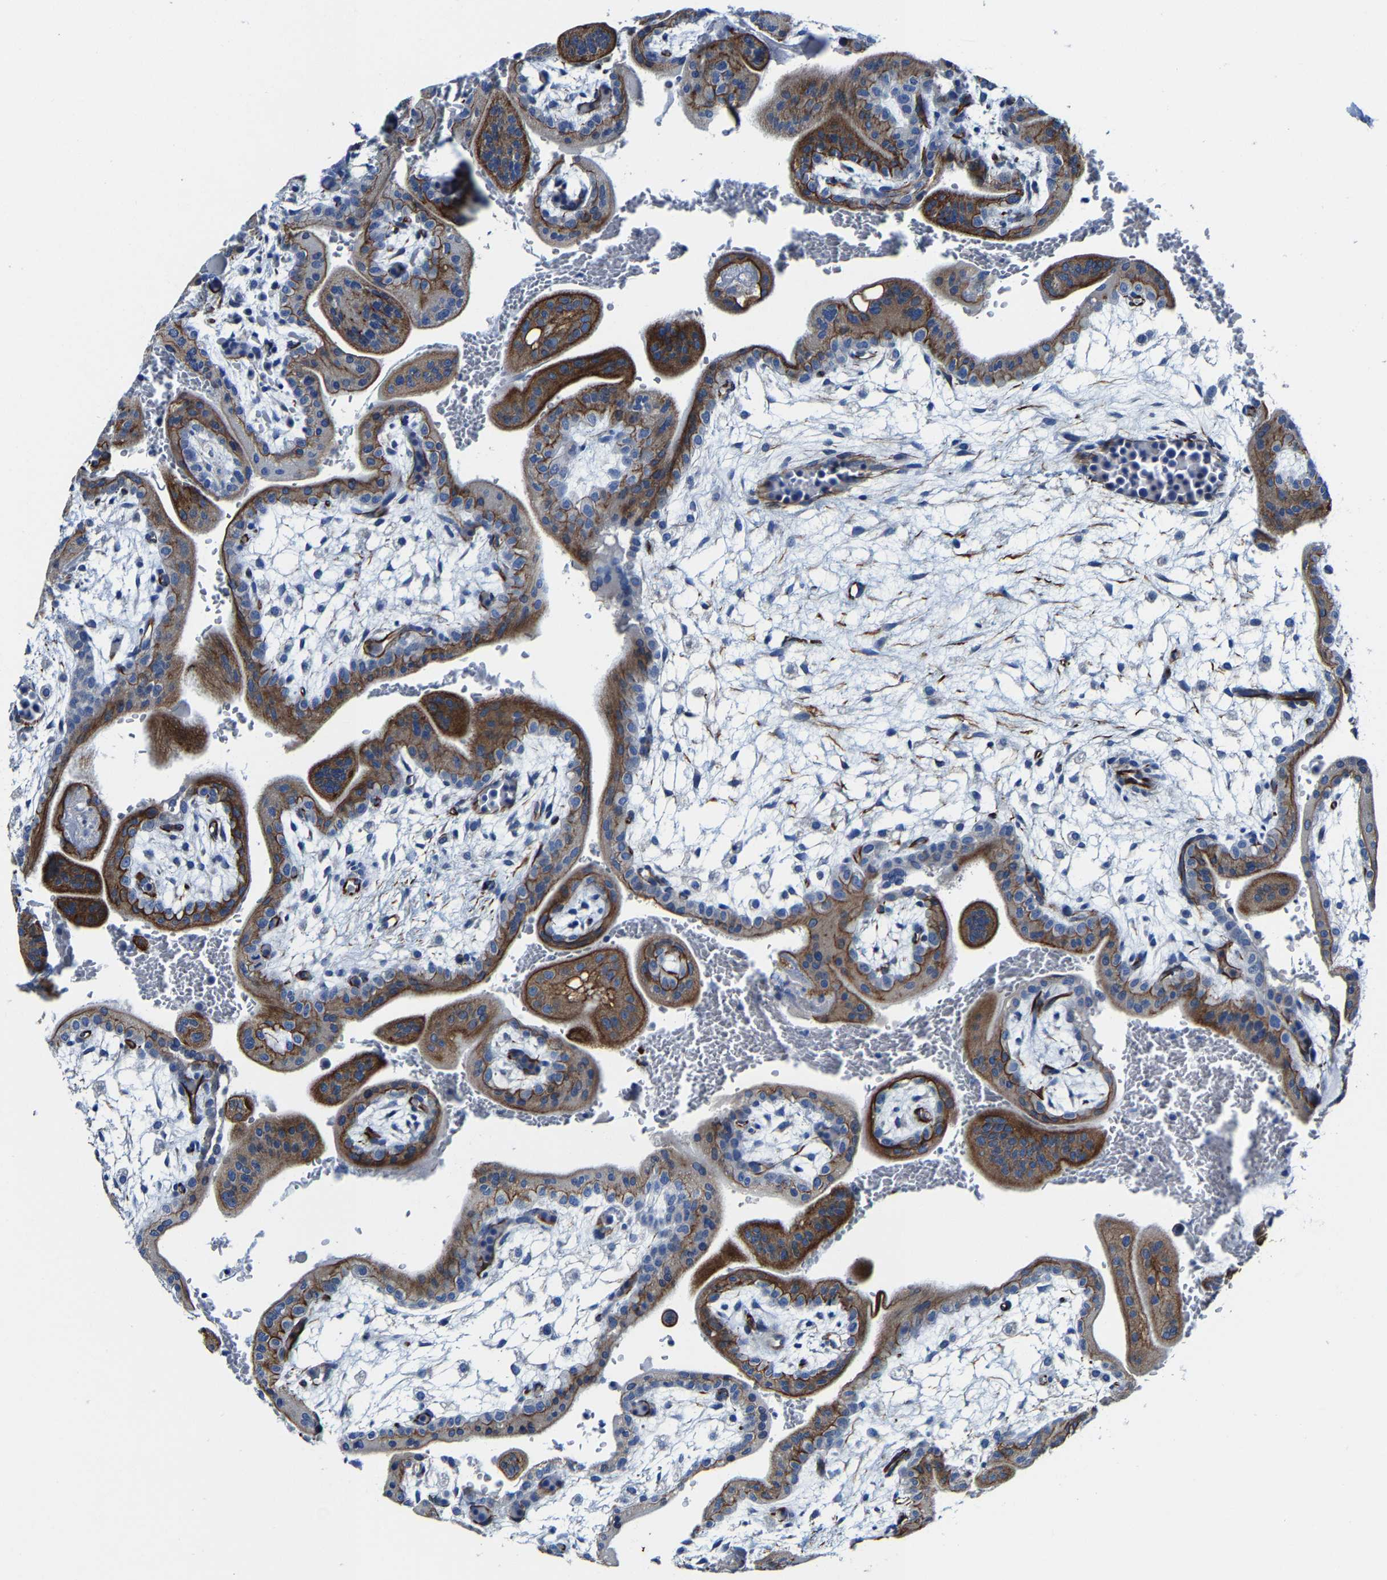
{"staining": {"intensity": "moderate", "quantity": ">75%", "location": "cytoplasmic/membranous"}, "tissue": "placenta", "cell_type": "Trophoblastic cells", "image_type": "normal", "snomed": [{"axis": "morphology", "description": "Normal tissue, NOS"}, {"axis": "topography", "description": "Placenta"}], "caption": "Immunohistochemistry (IHC) (DAB) staining of normal human placenta exhibits moderate cytoplasmic/membranous protein positivity in approximately >75% of trophoblastic cells. (IHC, brightfield microscopy, high magnification).", "gene": "MMEL1", "patient": {"sex": "female", "age": 35}}